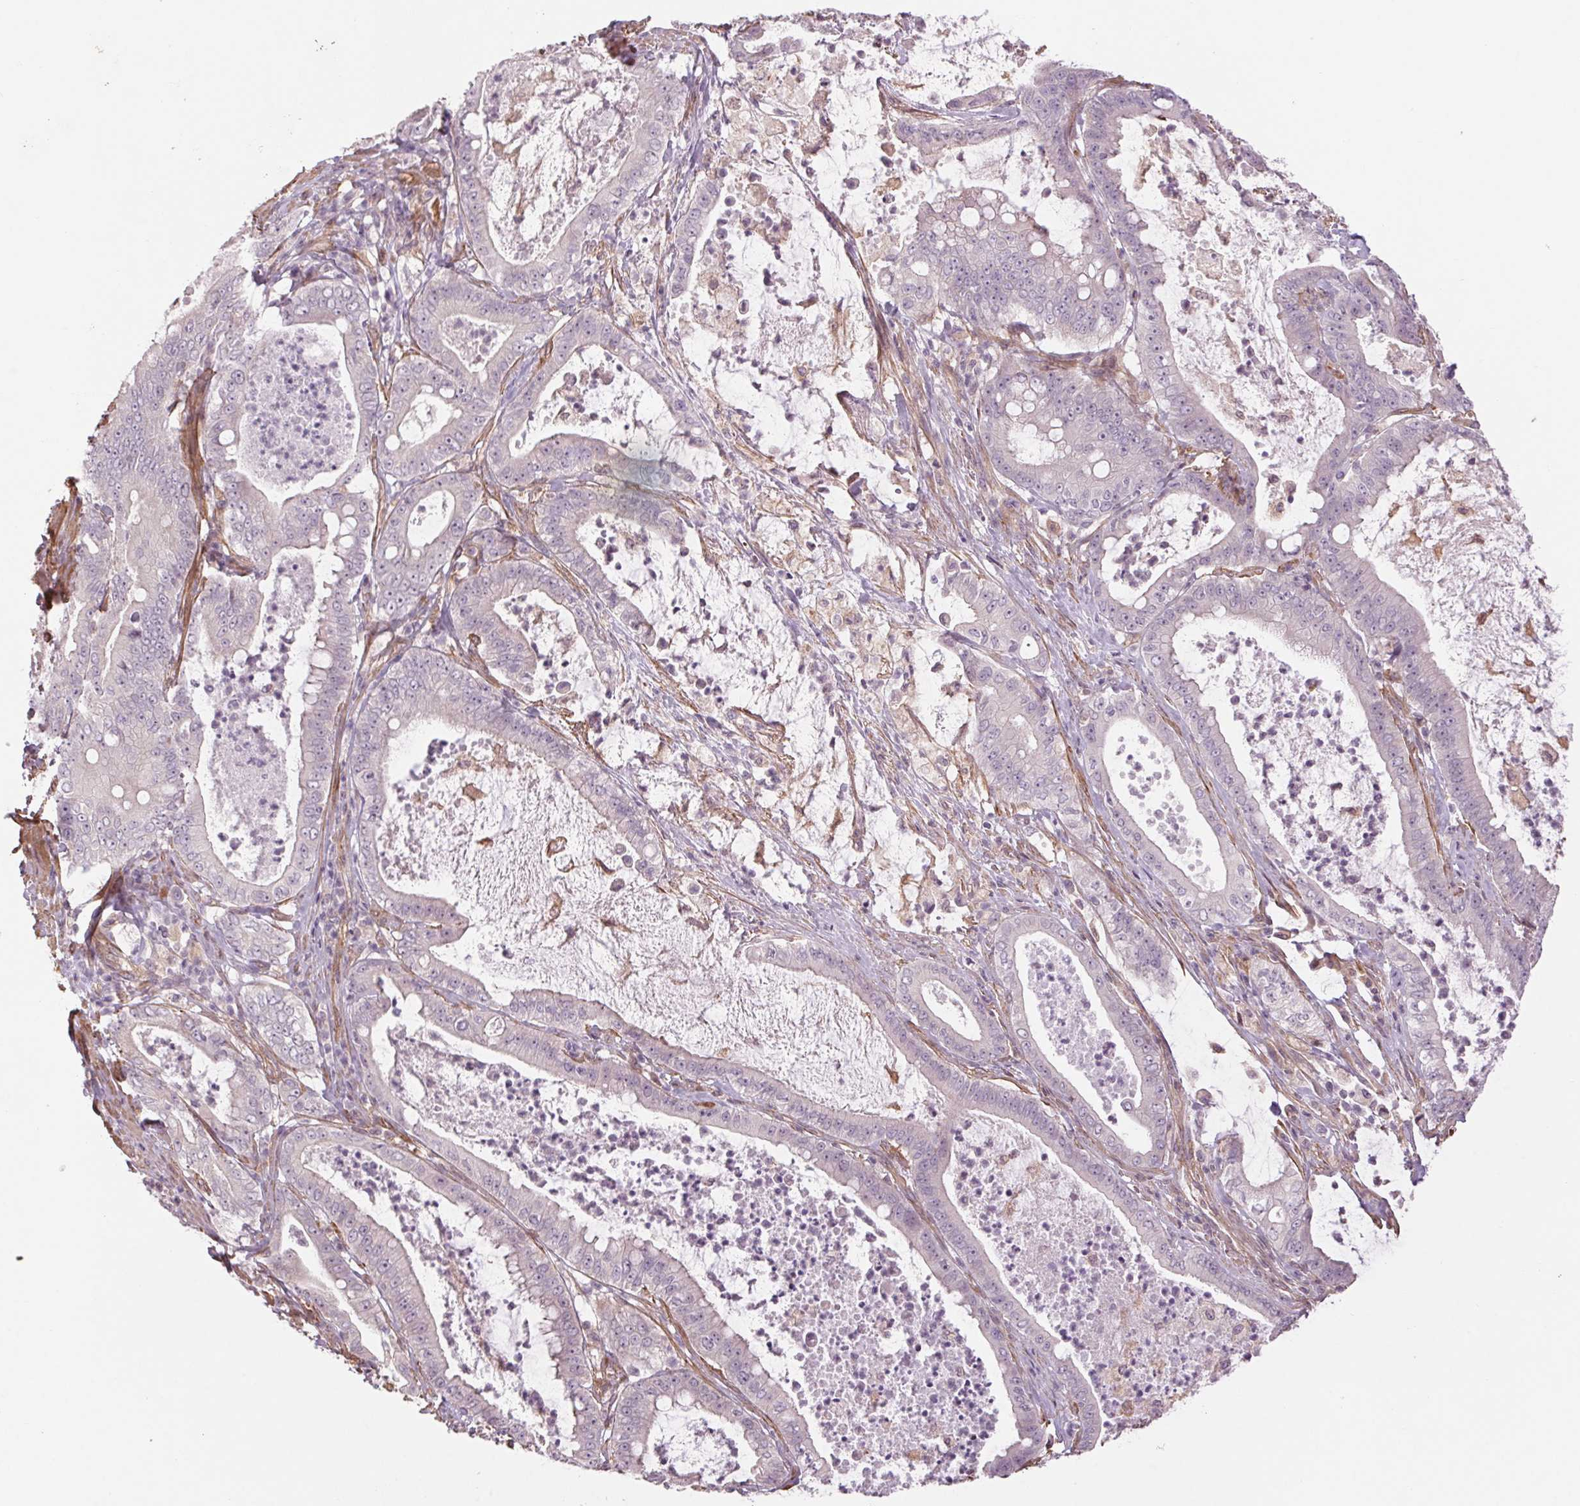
{"staining": {"intensity": "negative", "quantity": "none", "location": "none"}, "tissue": "pancreatic cancer", "cell_type": "Tumor cells", "image_type": "cancer", "snomed": [{"axis": "morphology", "description": "Adenocarcinoma, NOS"}, {"axis": "topography", "description": "Pancreas"}], "caption": "IHC histopathology image of neoplastic tissue: human adenocarcinoma (pancreatic) stained with DAB (3,3'-diaminobenzidine) demonstrates no significant protein positivity in tumor cells.", "gene": "CCSER1", "patient": {"sex": "male", "age": 71}}